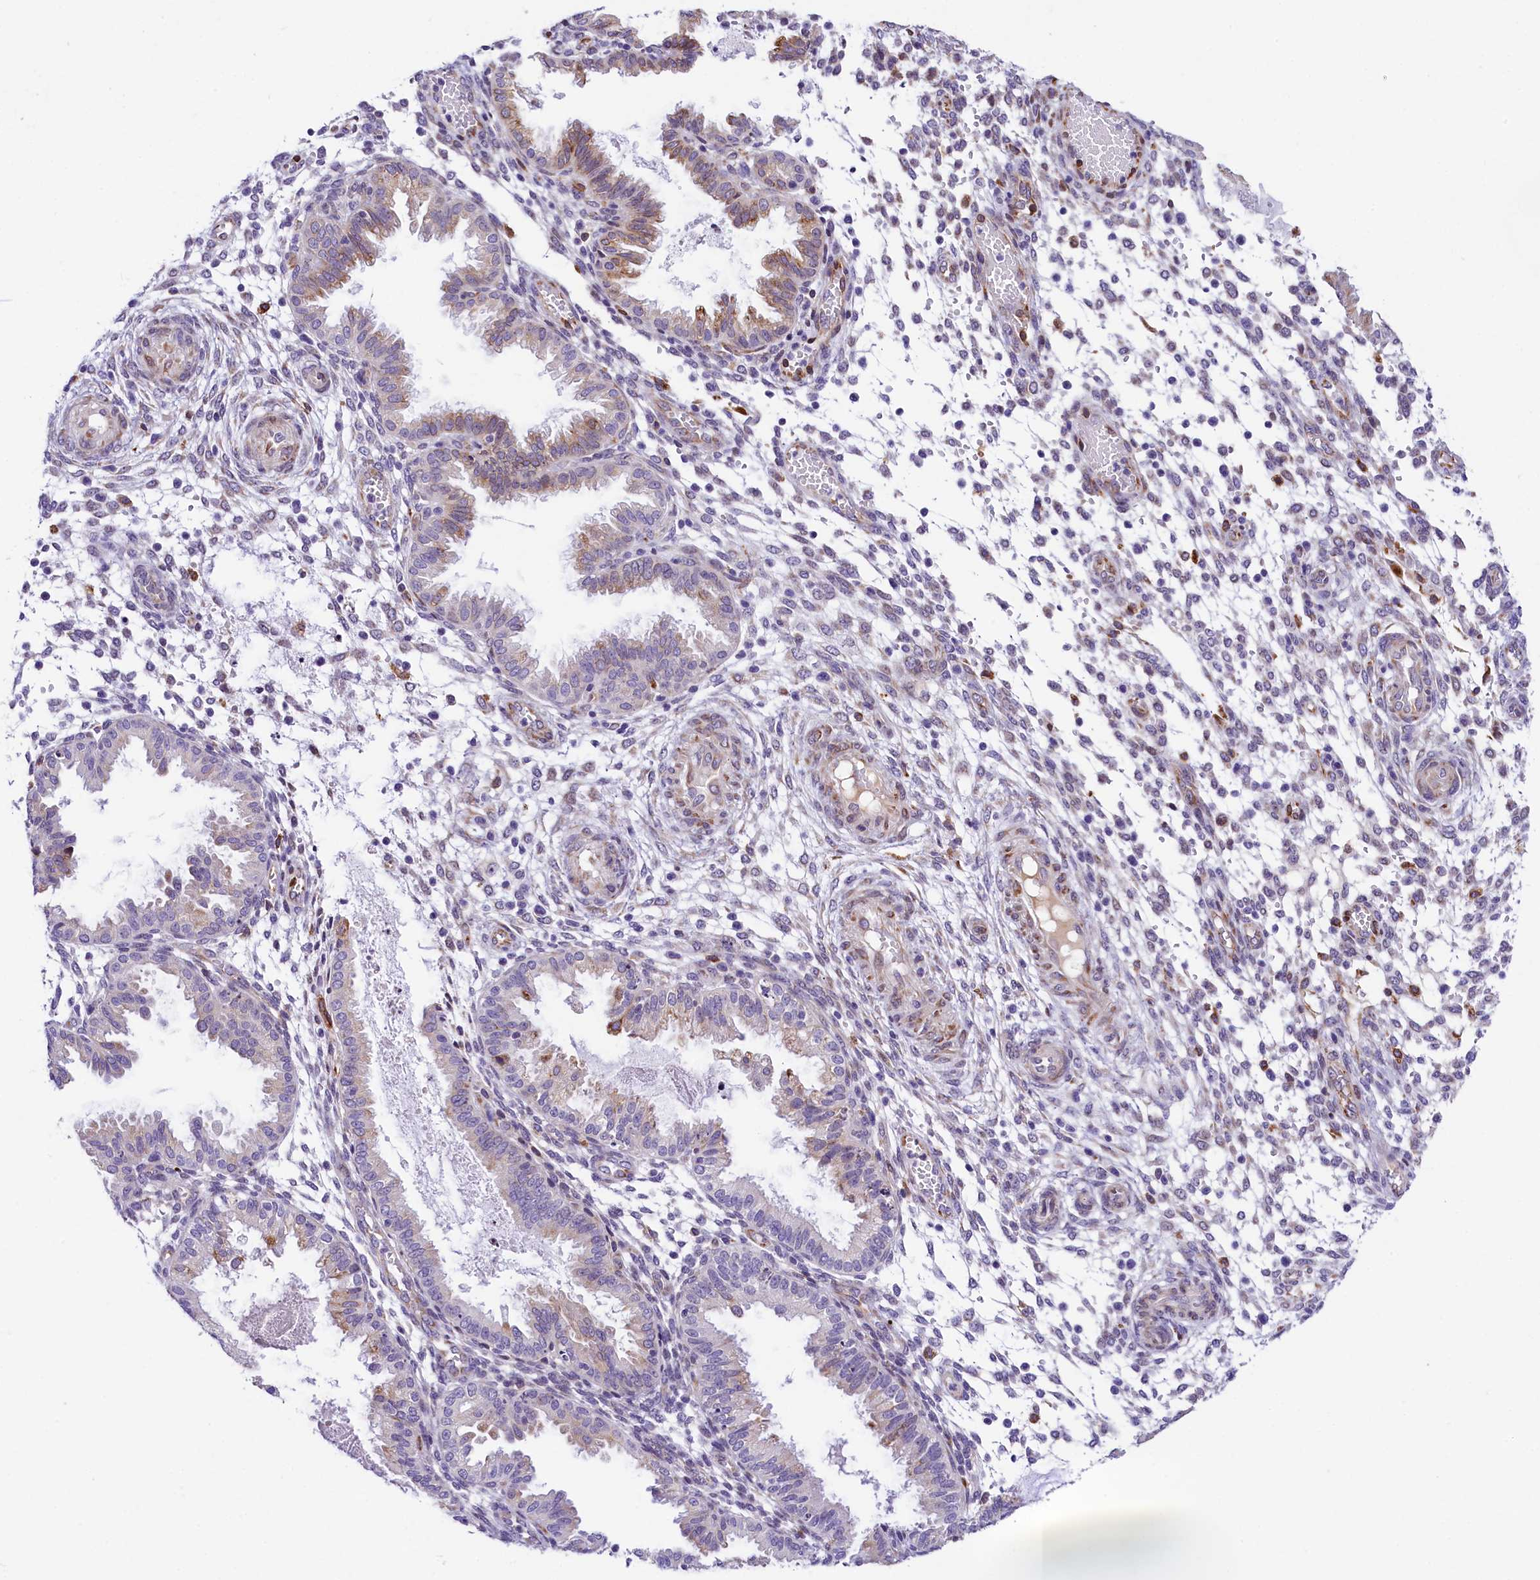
{"staining": {"intensity": "negative", "quantity": "none", "location": "none"}, "tissue": "endometrium", "cell_type": "Cells in endometrial stroma", "image_type": "normal", "snomed": [{"axis": "morphology", "description": "Normal tissue, NOS"}, {"axis": "topography", "description": "Endometrium"}], "caption": "Human endometrium stained for a protein using immunohistochemistry demonstrates no positivity in cells in endometrial stroma.", "gene": "ITGA1", "patient": {"sex": "female", "age": 33}}